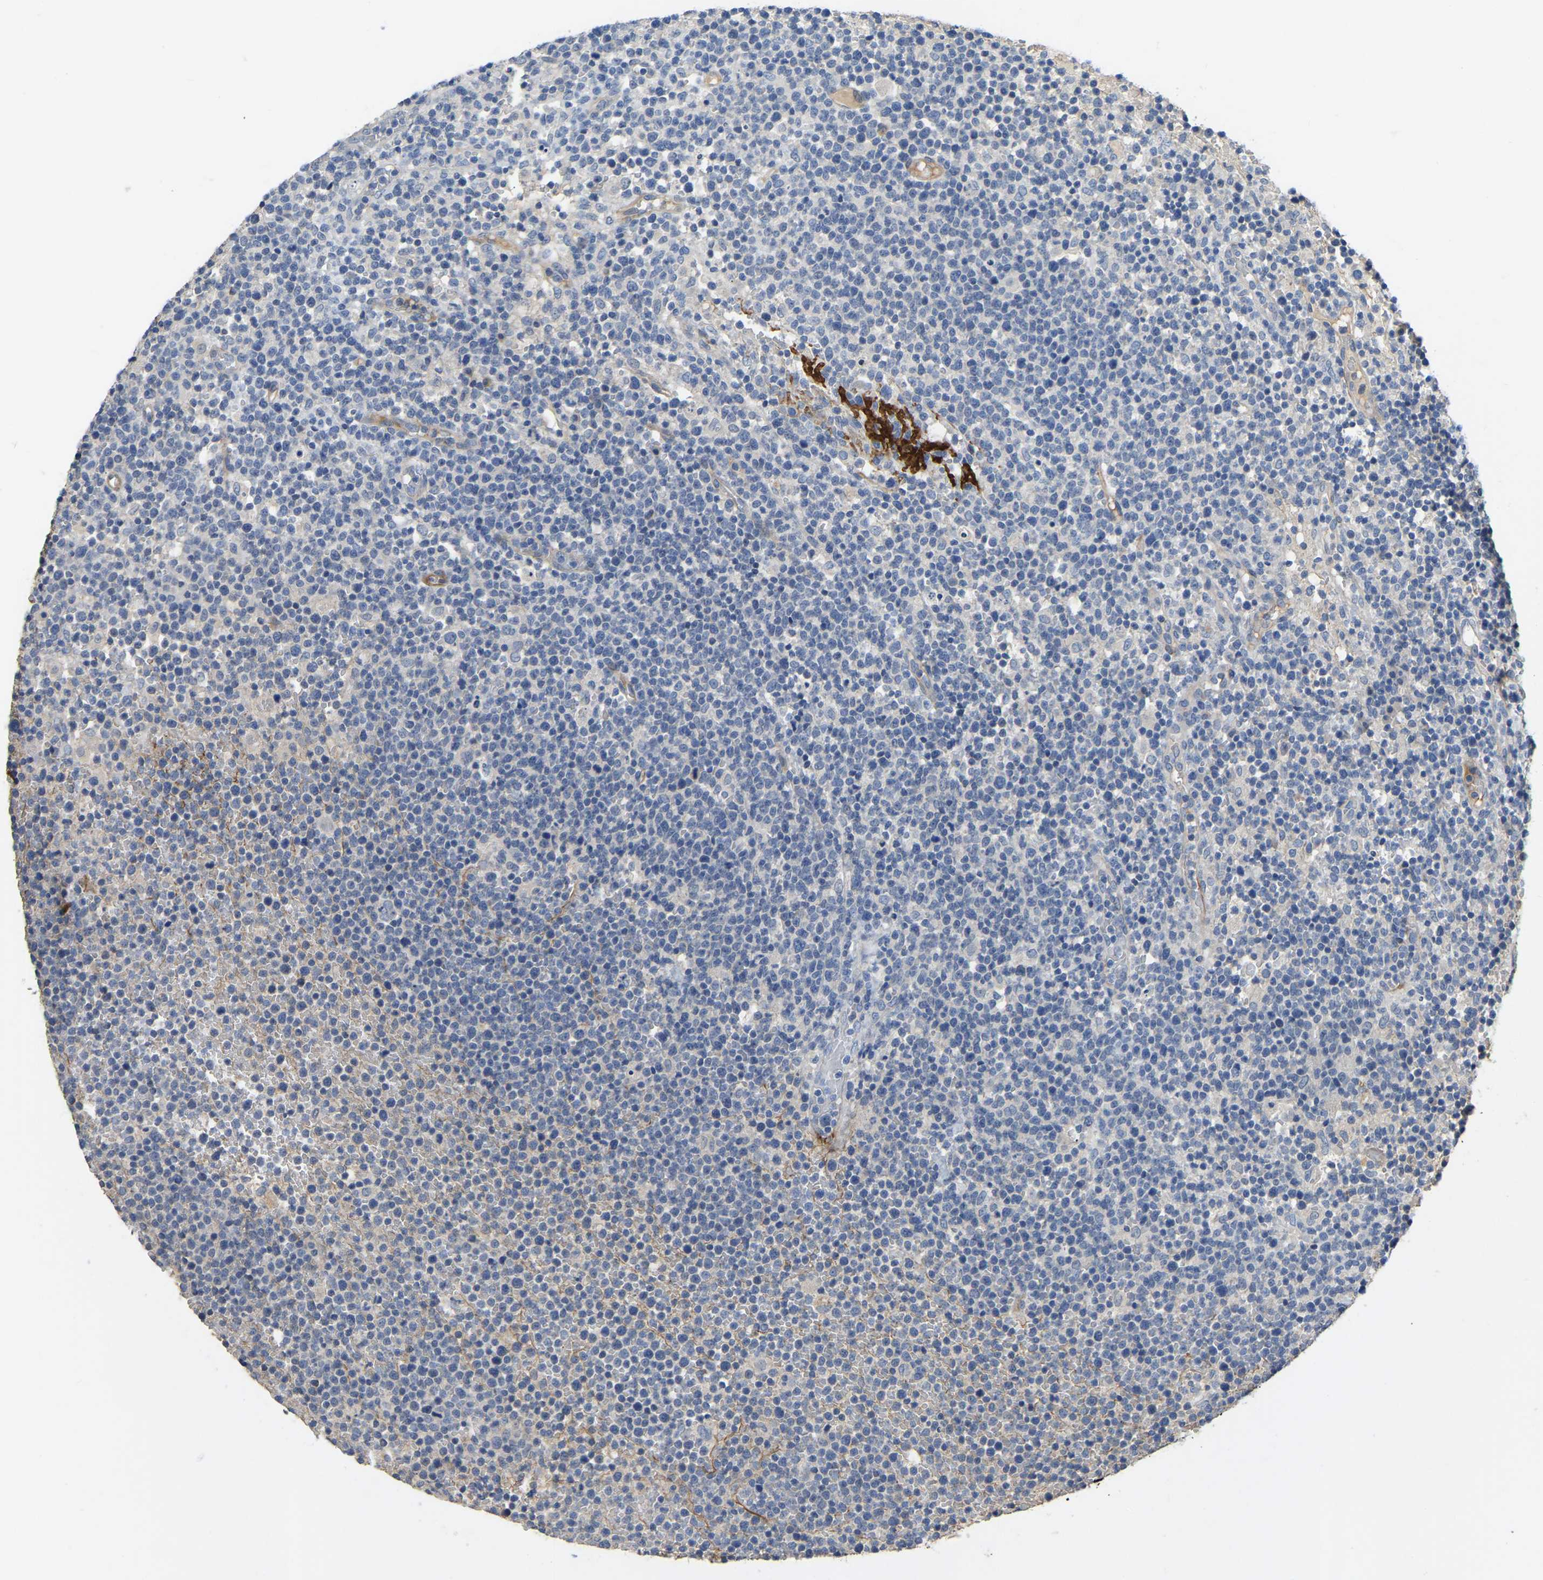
{"staining": {"intensity": "negative", "quantity": "none", "location": "none"}, "tissue": "lymphoma", "cell_type": "Tumor cells", "image_type": "cancer", "snomed": [{"axis": "morphology", "description": "Malignant lymphoma, non-Hodgkin's type, High grade"}, {"axis": "topography", "description": "Lymph node"}], "caption": "Lymphoma was stained to show a protein in brown. There is no significant expression in tumor cells.", "gene": "HIGD2B", "patient": {"sex": "male", "age": 61}}